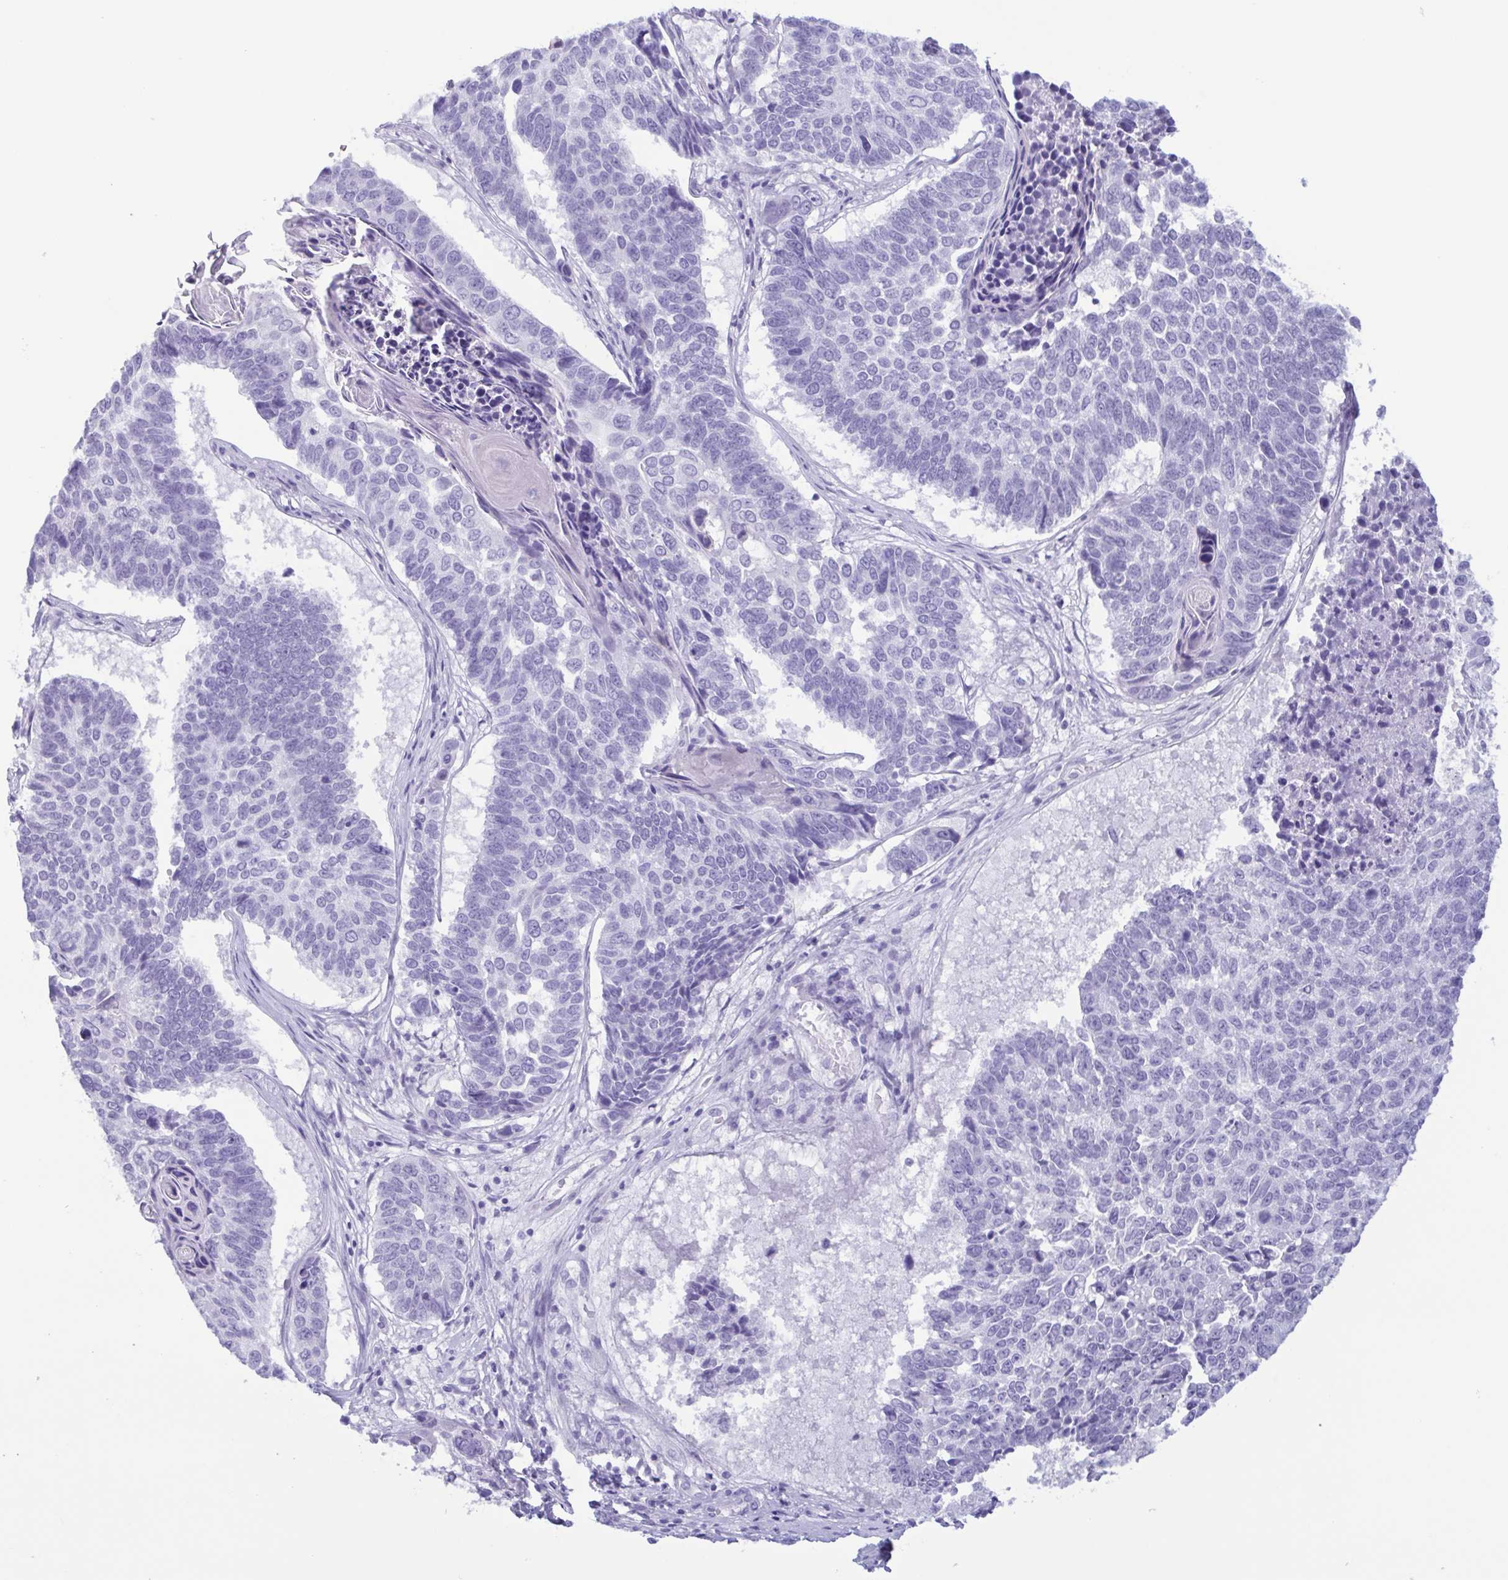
{"staining": {"intensity": "negative", "quantity": "none", "location": "none"}, "tissue": "lung cancer", "cell_type": "Tumor cells", "image_type": "cancer", "snomed": [{"axis": "morphology", "description": "Squamous cell carcinoma, NOS"}, {"axis": "topography", "description": "Lung"}], "caption": "A histopathology image of squamous cell carcinoma (lung) stained for a protein shows no brown staining in tumor cells.", "gene": "LTF", "patient": {"sex": "male", "age": 73}}